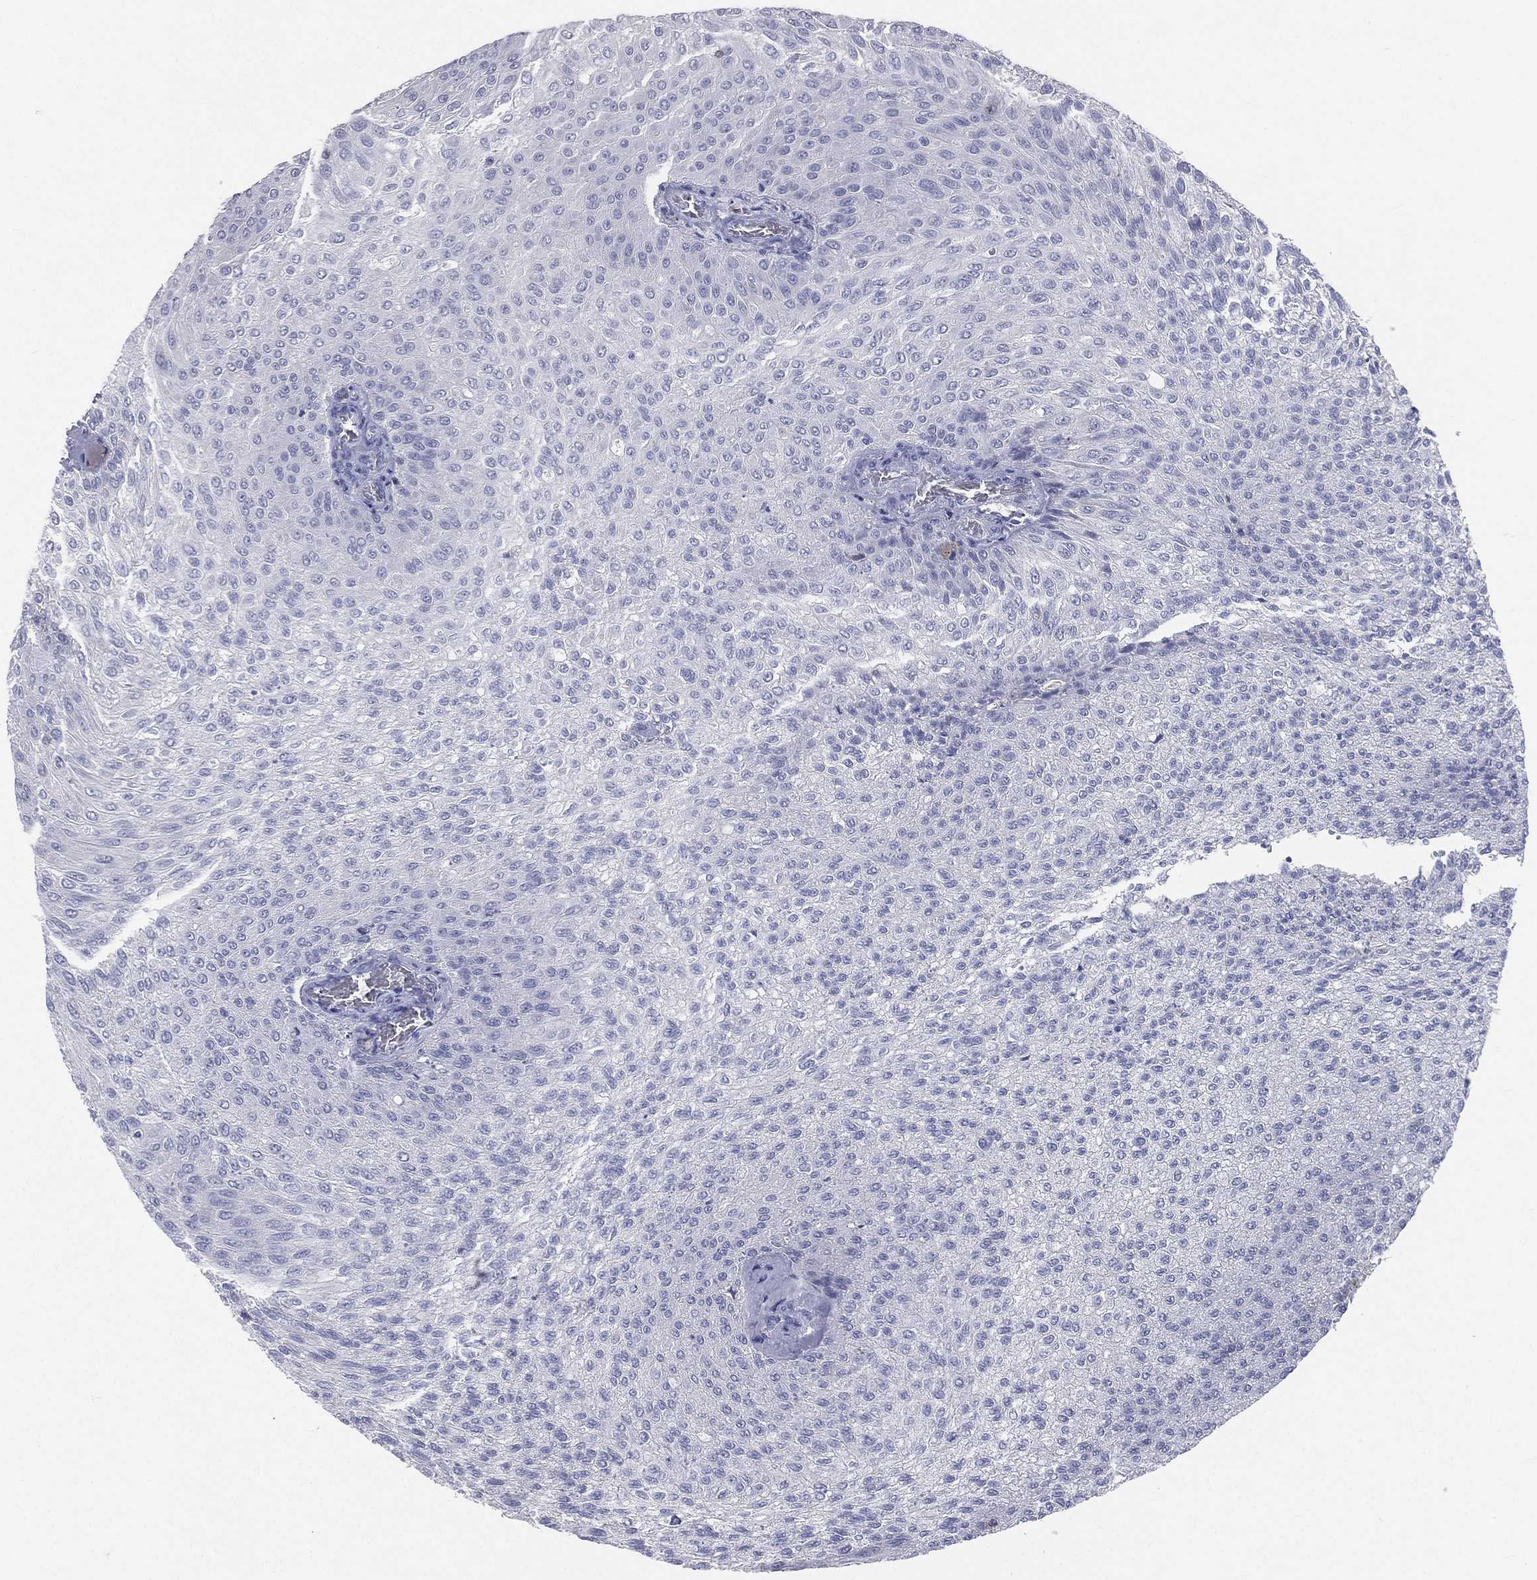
{"staining": {"intensity": "negative", "quantity": "none", "location": "none"}, "tissue": "urothelial cancer", "cell_type": "Tumor cells", "image_type": "cancer", "snomed": [{"axis": "morphology", "description": "Urothelial carcinoma, Low grade"}, {"axis": "topography", "description": "Ureter, NOS"}, {"axis": "topography", "description": "Urinary bladder"}], "caption": "Immunohistochemistry (IHC) histopathology image of human urothelial carcinoma (low-grade) stained for a protein (brown), which exhibits no positivity in tumor cells. (Stains: DAB (3,3'-diaminobenzidine) immunohistochemistry (IHC) with hematoxylin counter stain, Microscopy: brightfield microscopy at high magnification).", "gene": "CD3D", "patient": {"sex": "male", "age": 78}}